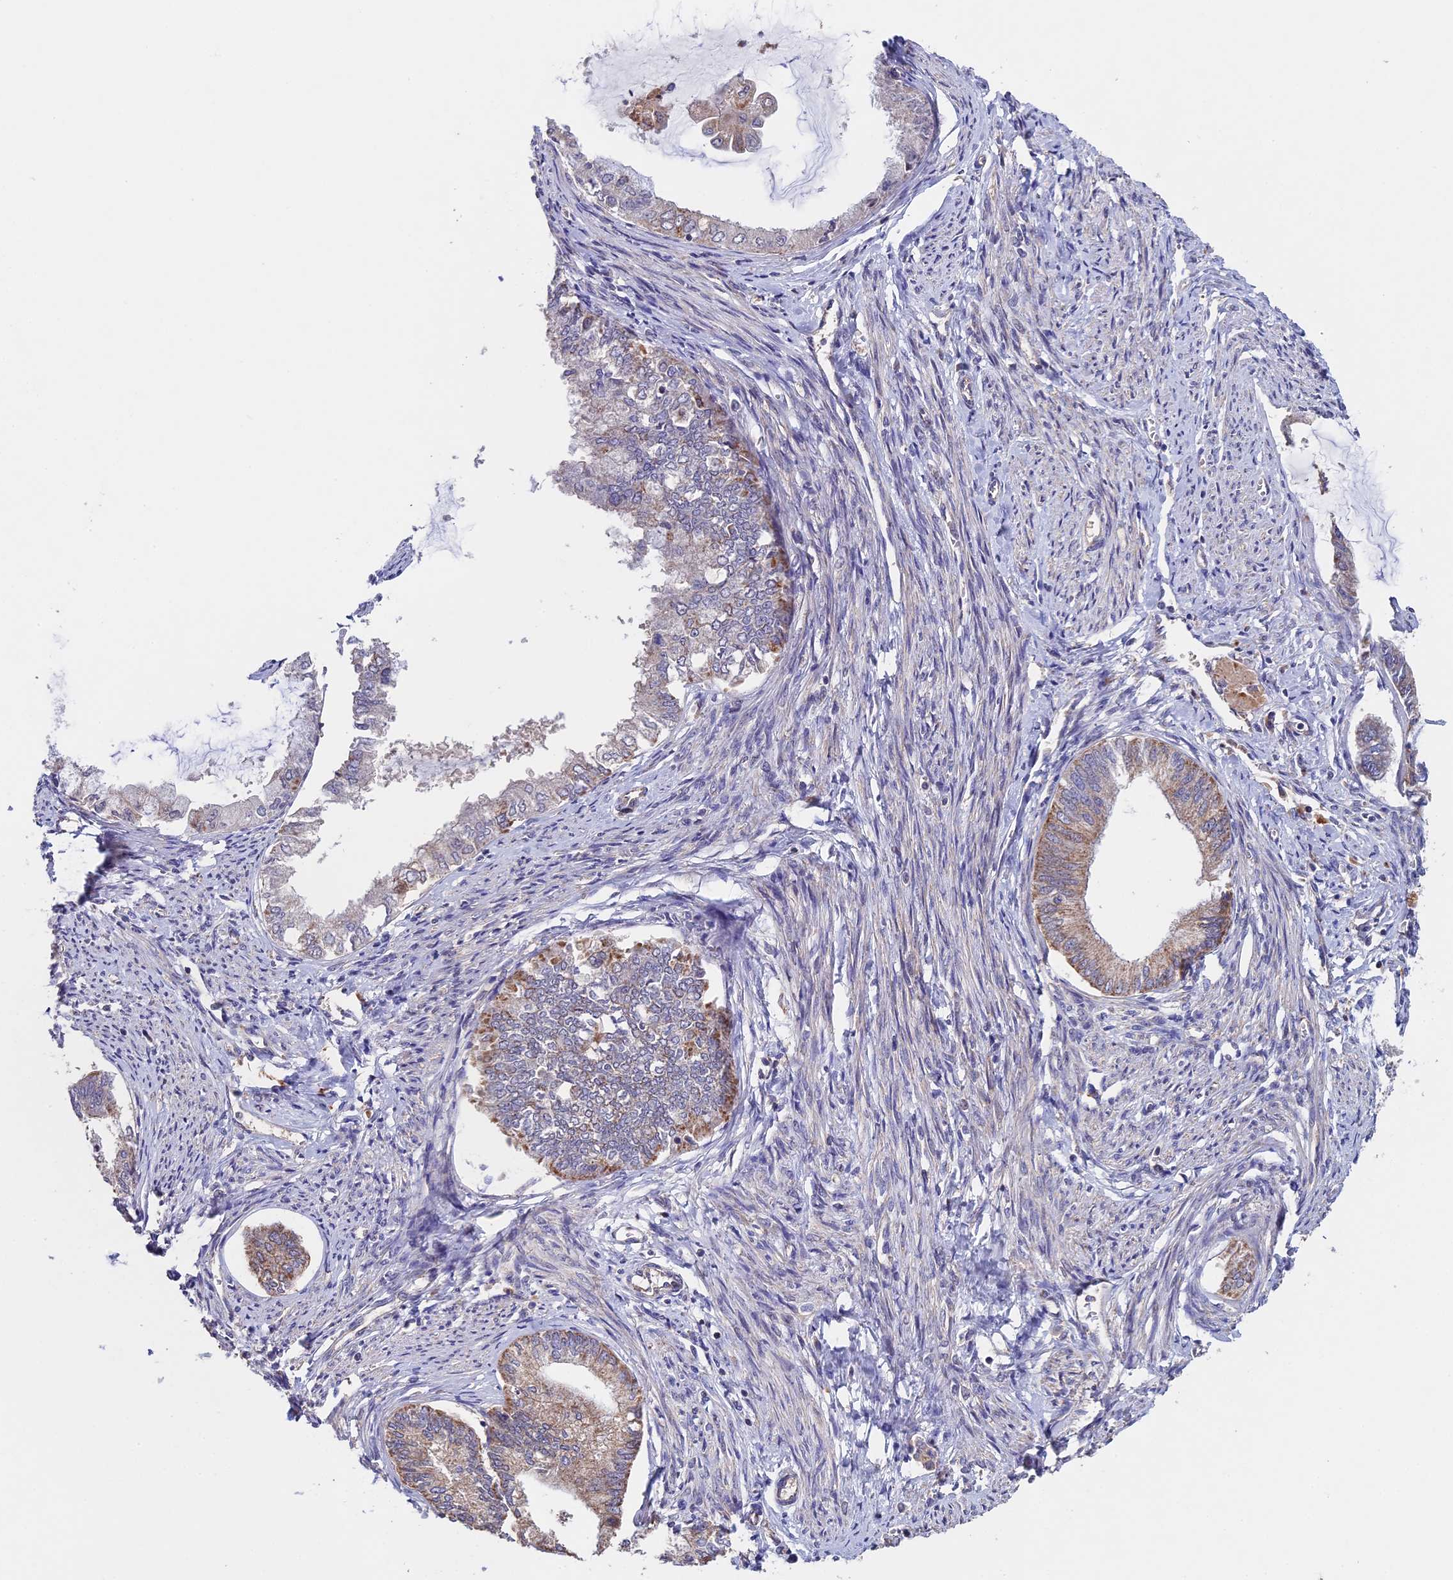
{"staining": {"intensity": "moderate", "quantity": "<25%", "location": "cytoplasmic/membranous"}, "tissue": "endometrial cancer", "cell_type": "Tumor cells", "image_type": "cancer", "snomed": [{"axis": "morphology", "description": "Adenocarcinoma, NOS"}, {"axis": "topography", "description": "Endometrium"}], "caption": "A high-resolution image shows immunohistochemistry staining of endometrial adenocarcinoma, which demonstrates moderate cytoplasmic/membranous expression in about <25% of tumor cells.", "gene": "RNF17", "patient": {"sex": "female", "age": 86}}